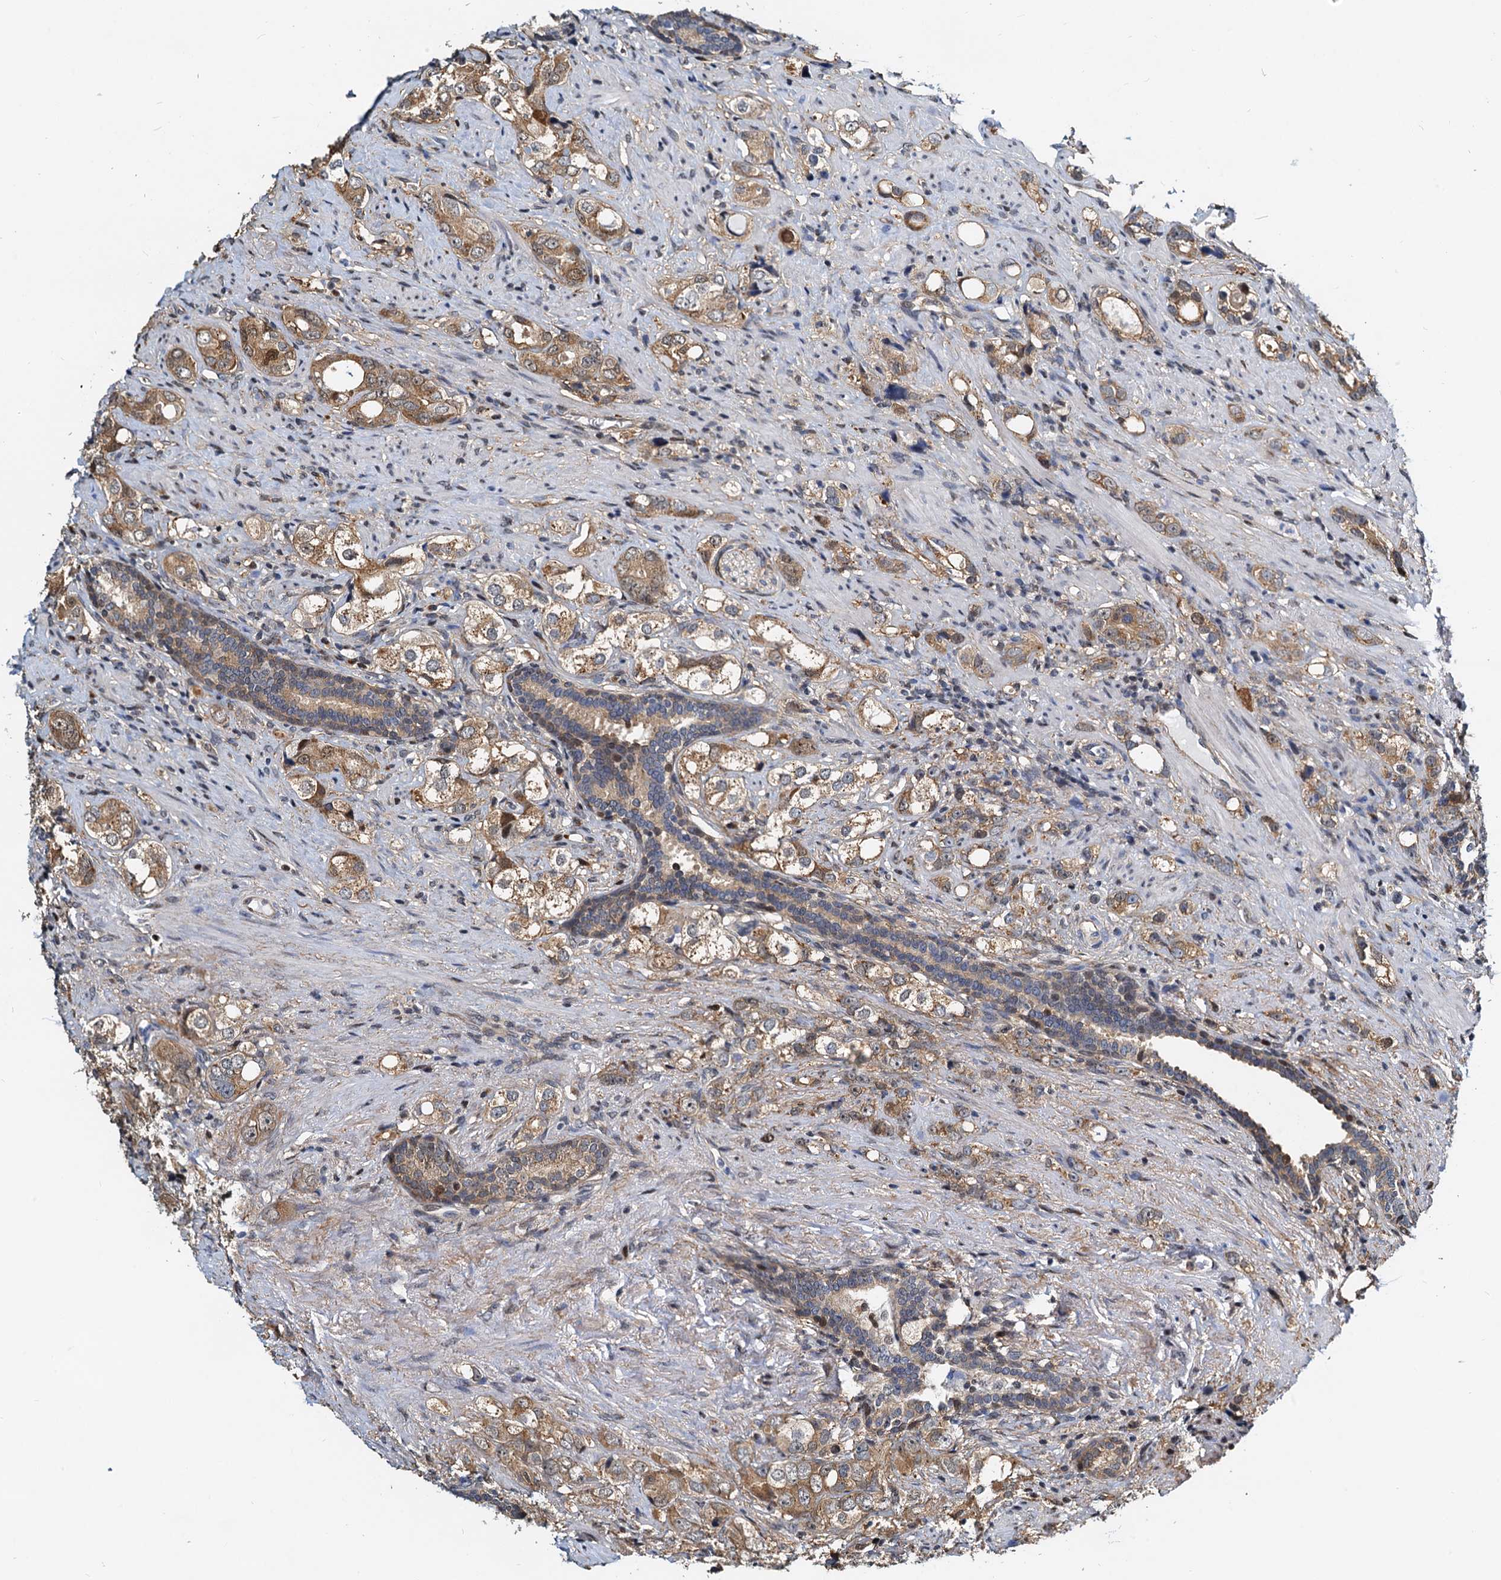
{"staining": {"intensity": "moderate", "quantity": ">75%", "location": "cytoplasmic/membranous"}, "tissue": "prostate cancer", "cell_type": "Tumor cells", "image_type": "cancer", "snomed": [{"axis": "morphology", "description": "Adenocarcinoma, High grade"}, {"axis": "topography", "description": "Prostate"}], "caption": "IHC of prostate high-grade adenocarcinoma displays medium levels of moderate cytoplasmic/membranous staining in about >75% of tumor cells. (Brightfield microscopy of DAB IHC at high magnification).", "gene": "PTGES3", "patient": {"sex": "male", "age": 63}}